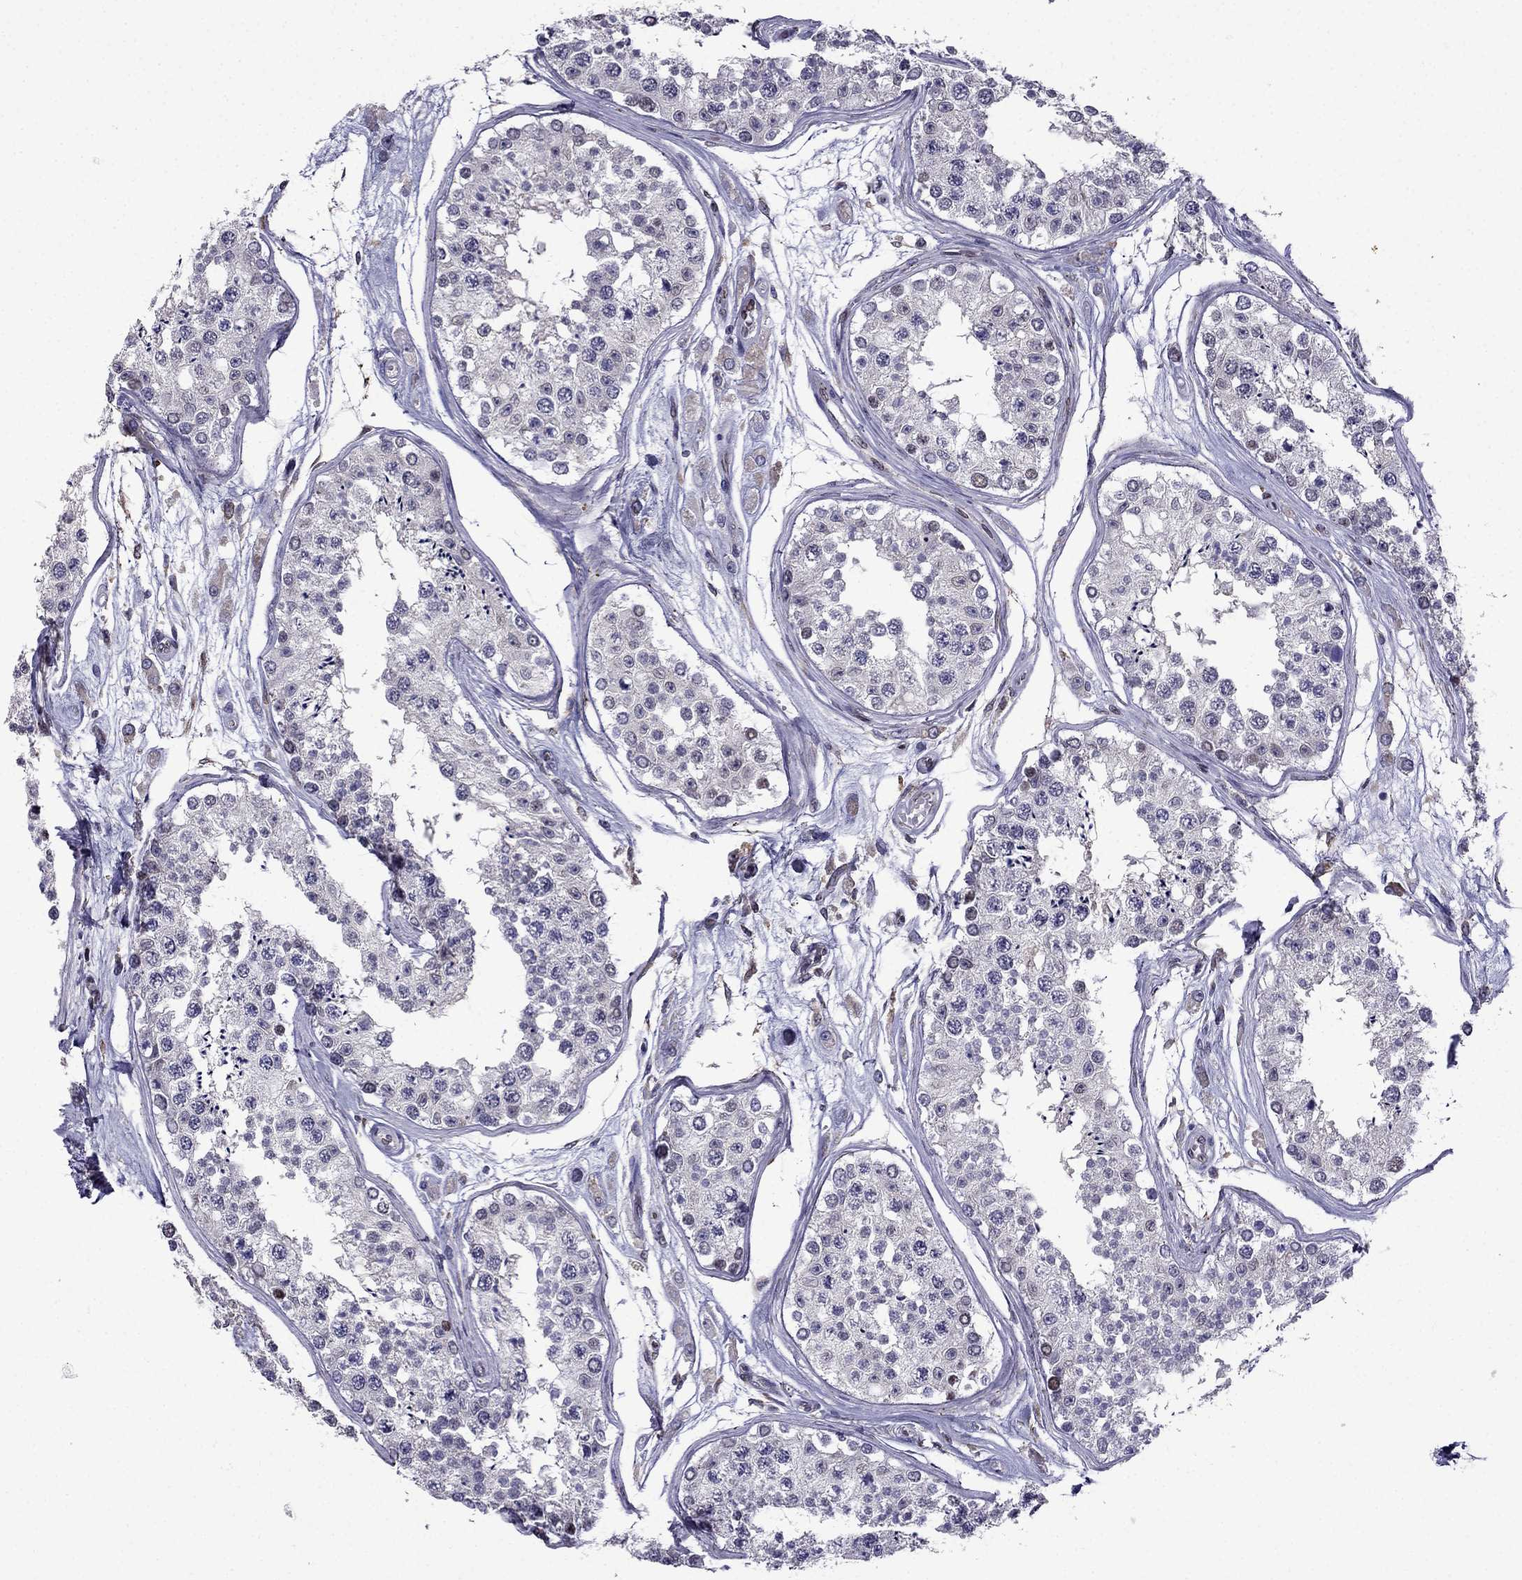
{"staining": {"intensity": "negative", "quantity": "none", "location": "none"}, "tissue": "testis", "cell_type": "Cells in seminiferous ducts", "image_type": "normal", "snomed": [{"axis": "morphology", "description": "Normal tissue, NOS"}, {"axis": "topography", "description": "Testis"}], "caption": "This is an immunohistochemistry (IHC) micrograph of unremarkable testis. There is no positivity in cells in seminiferous ducts.", "gene": "IKBIP", "patient": {"sex": "male", "age": 25}}